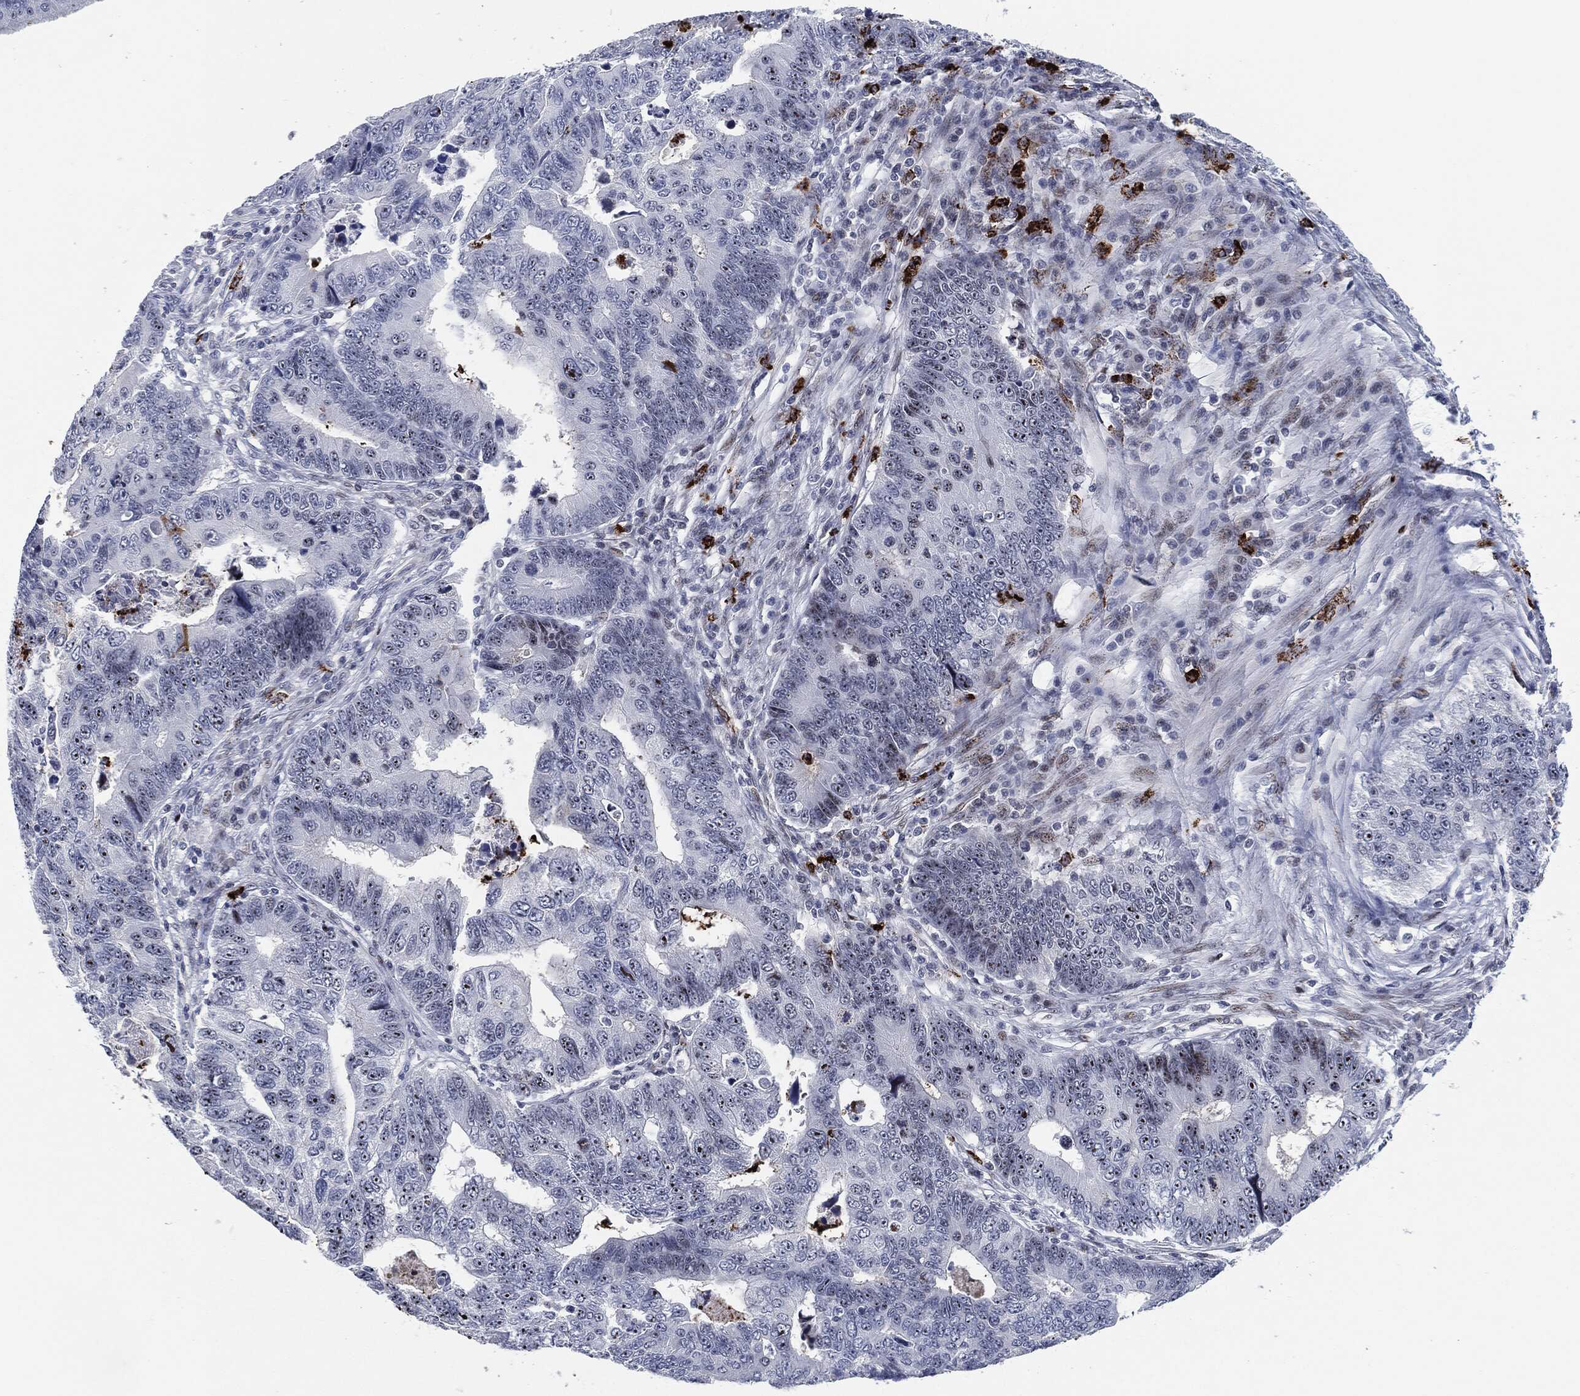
{"staining": {"intensity": "moderate", "quantity": "25%-75%", "location": "nuclear"}, "tissue": "colorectal cancer", "cell_type": "Tumor cells", "image_type": "cancer", "snomed": [{"axis": "morphology", "description": "Adenocarcinoma, NOS"}, {"axis": "topography", "description": "Colon"}], "caption": "Colorectal adenocarcinoma was stained to show a protein in brown. There is medium levels of moderate nuclear staining in about 25%-75% of tumor cells. (DAB (3,3'-diaminobenzidine) = brown stain, brightfield microscopy at high magnification).", "gene": "MPO", "patient": {"sex": "female", "age": 72}}